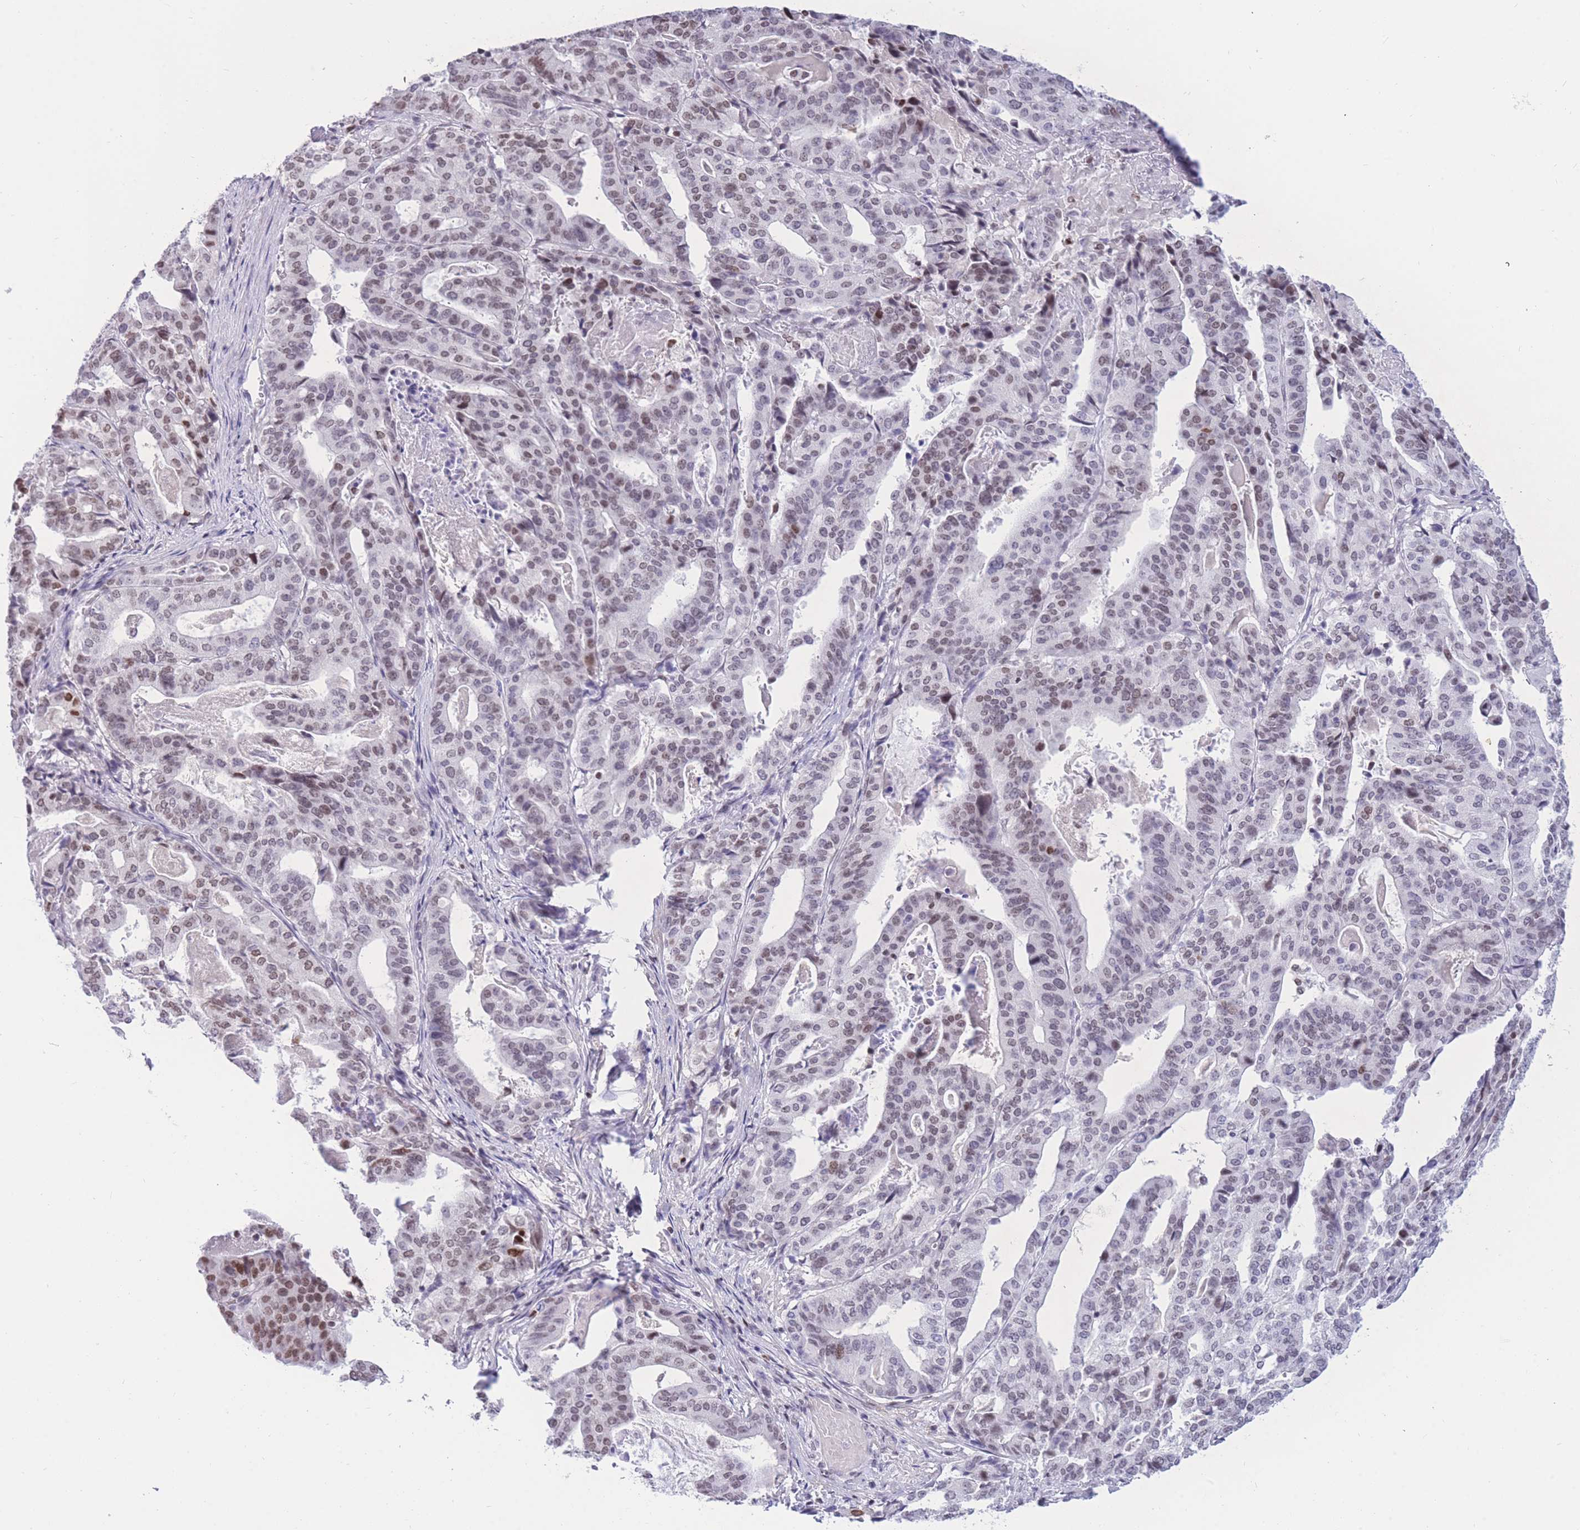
{"staining": {"intensity": "weak", "quantity": ">75%", "location": "nuclear"}, "tissue": "stomach cancer", "cell_type": "Tumor cells", "image_type": "cancer", "snomed": [{"axis": "morphology", "description": "Adenocarcinoma, NOS"}, {"axis": "topography", "description": "Stomach"}], "caption": "Immunohistochemistry micrograph of stomach cancer stained for a protein (brown), which shows low levels of weak nuclear positivity in about >75% of tumor cells.", "gene": "HMGN1", "patient": {"sex": "male", "age": 48}}